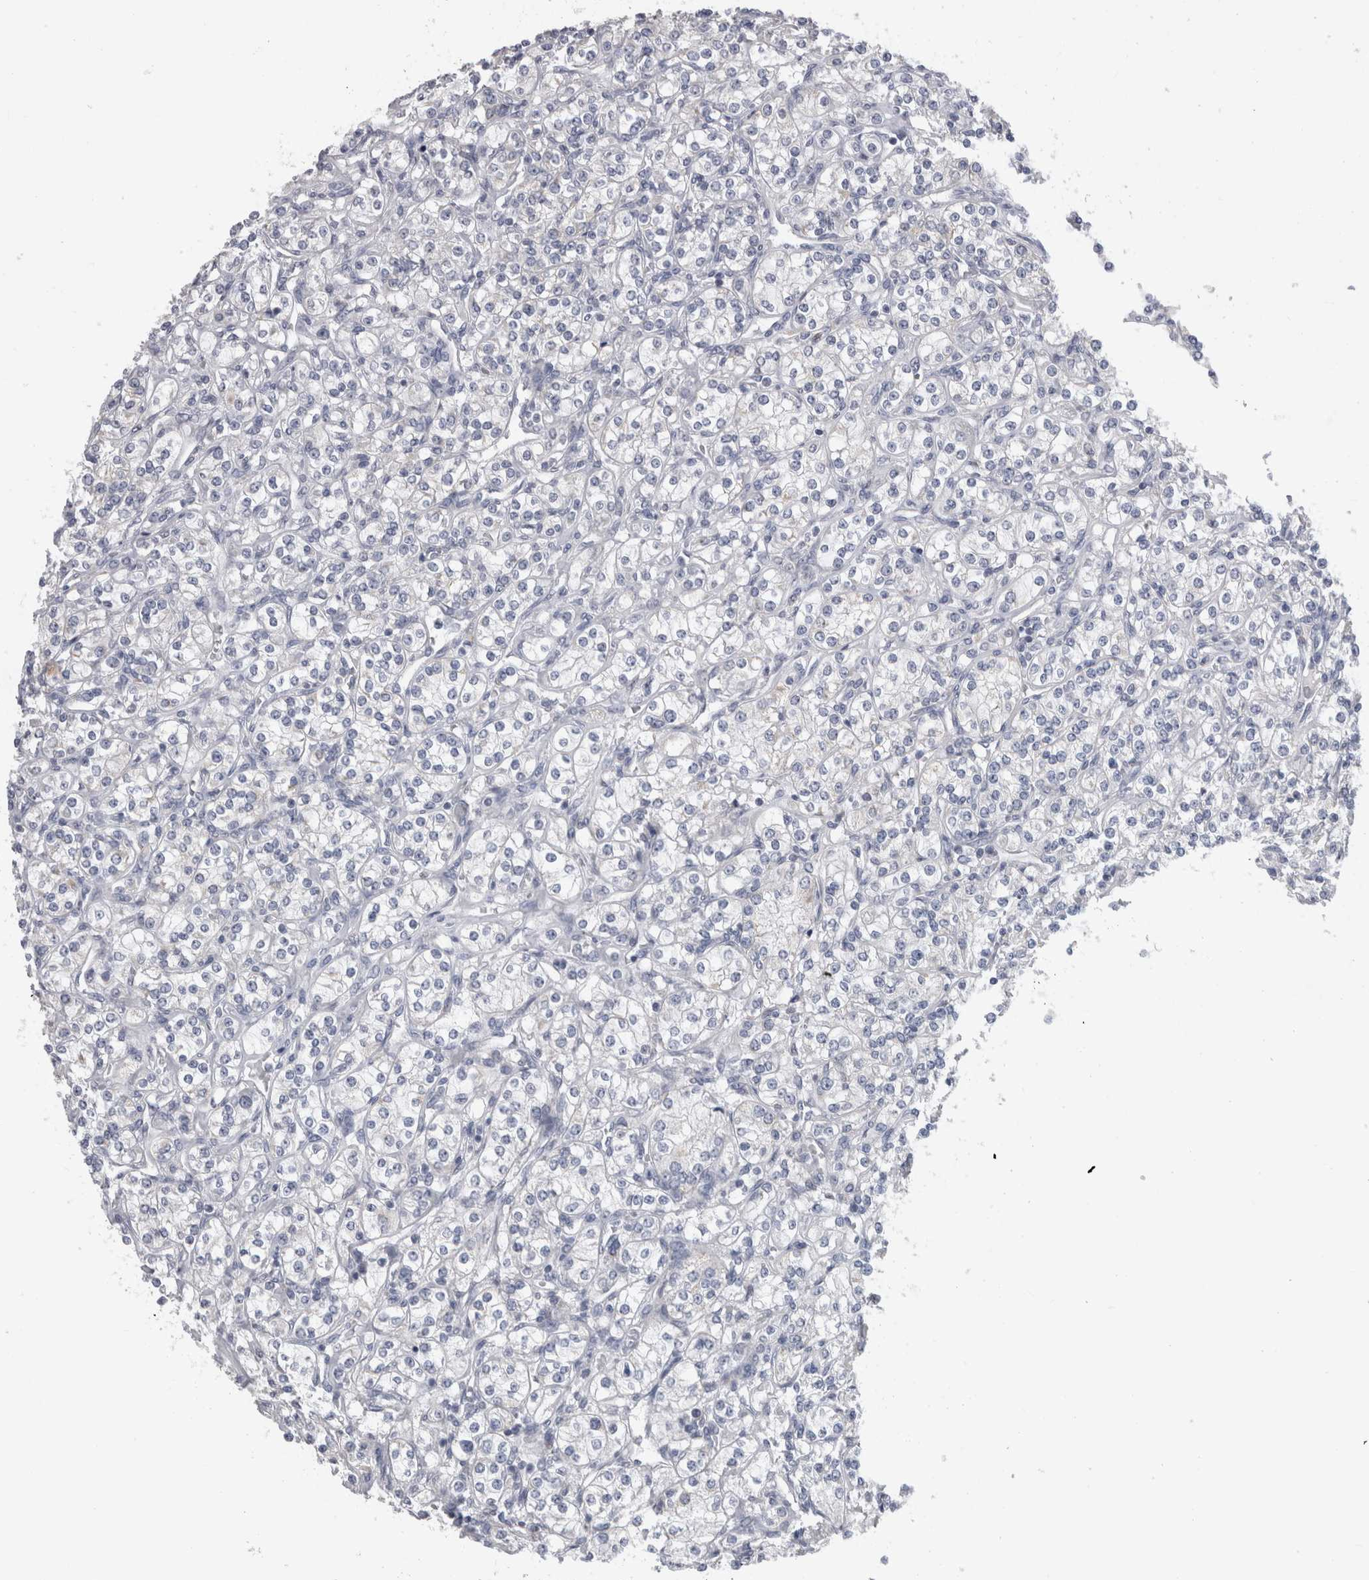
{"staining": {"intensity": "negative", "quantity": "none", "location": "none"}, "tissue": "renal cancer", "cell_type": "Tumor cells", "image_type": "cancer", "snomed": [{"axis": "morphology", "description": "Adenocarcinoma, NOS"}, {"axis": "topography", "description": "Kidney"}], "caption": "Tumor cells are negative for brown protein staining in renal cancer (adenocarcinoma).", "gene": "DHRS4", "patient": {"sex": "male", "age": 77}}